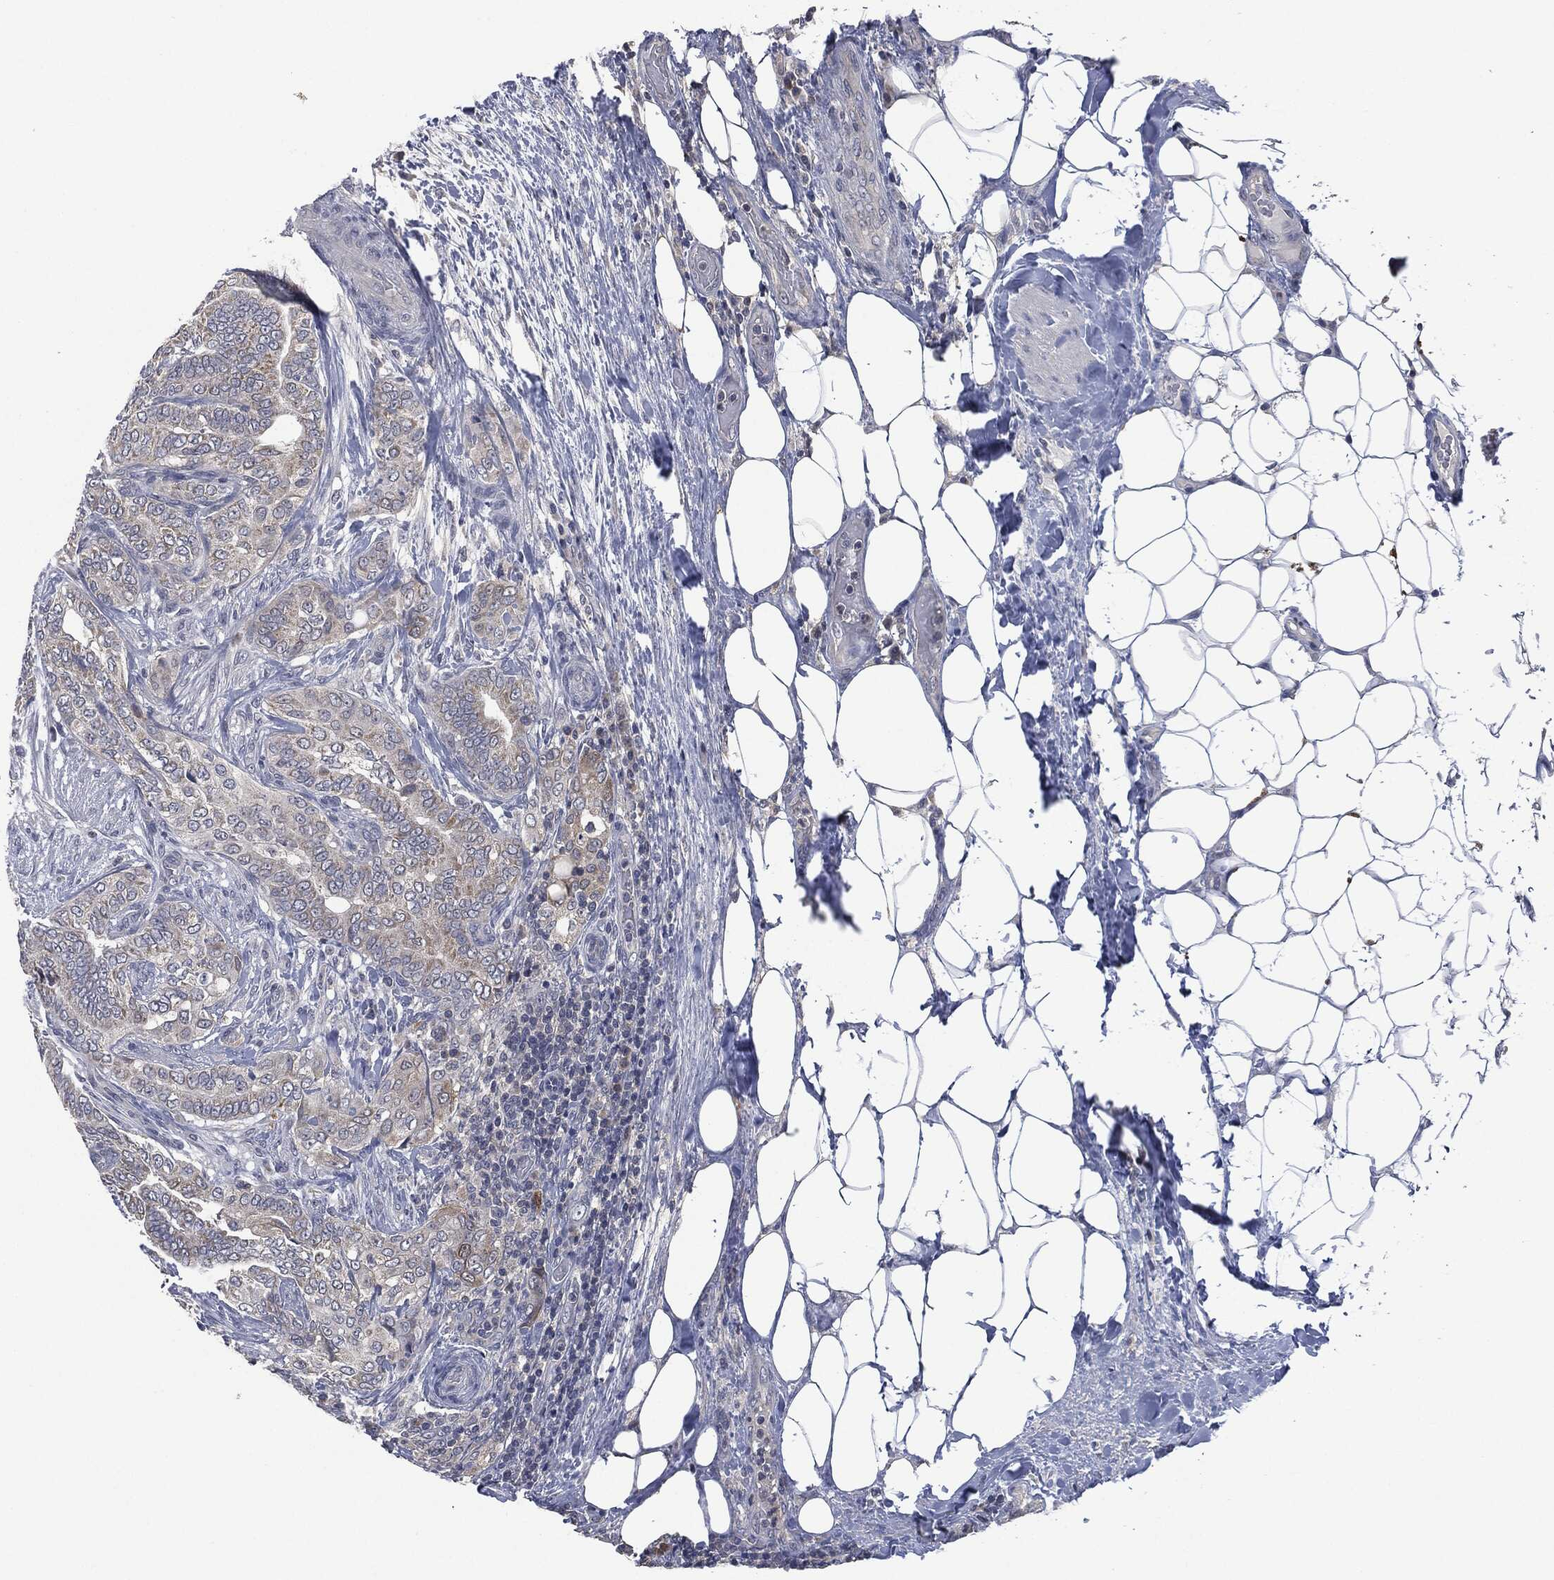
{"staining": {"intensity": "weak", "quantity": "<25%", "location": "cytoplasmic/membranous"}, "tissue": "thyroid cancer", "cell_type": "Tumor cells", "image_type": "cancer", "snomed": [{"axis": "morphology", "description": "Papillary adenocarcinoma, NOS"}, {"axis": "topography", "description": "Thyroid gland"}], "caption": "DAB (3,3'-diaminobenzidine) immunohistochemical staining of papillary adenocarcinoma (thyroid) exhibits no significant positivity in tumor cells.", "gene": "IL1RN", "patient": {"sex": "male", "age": 61}}